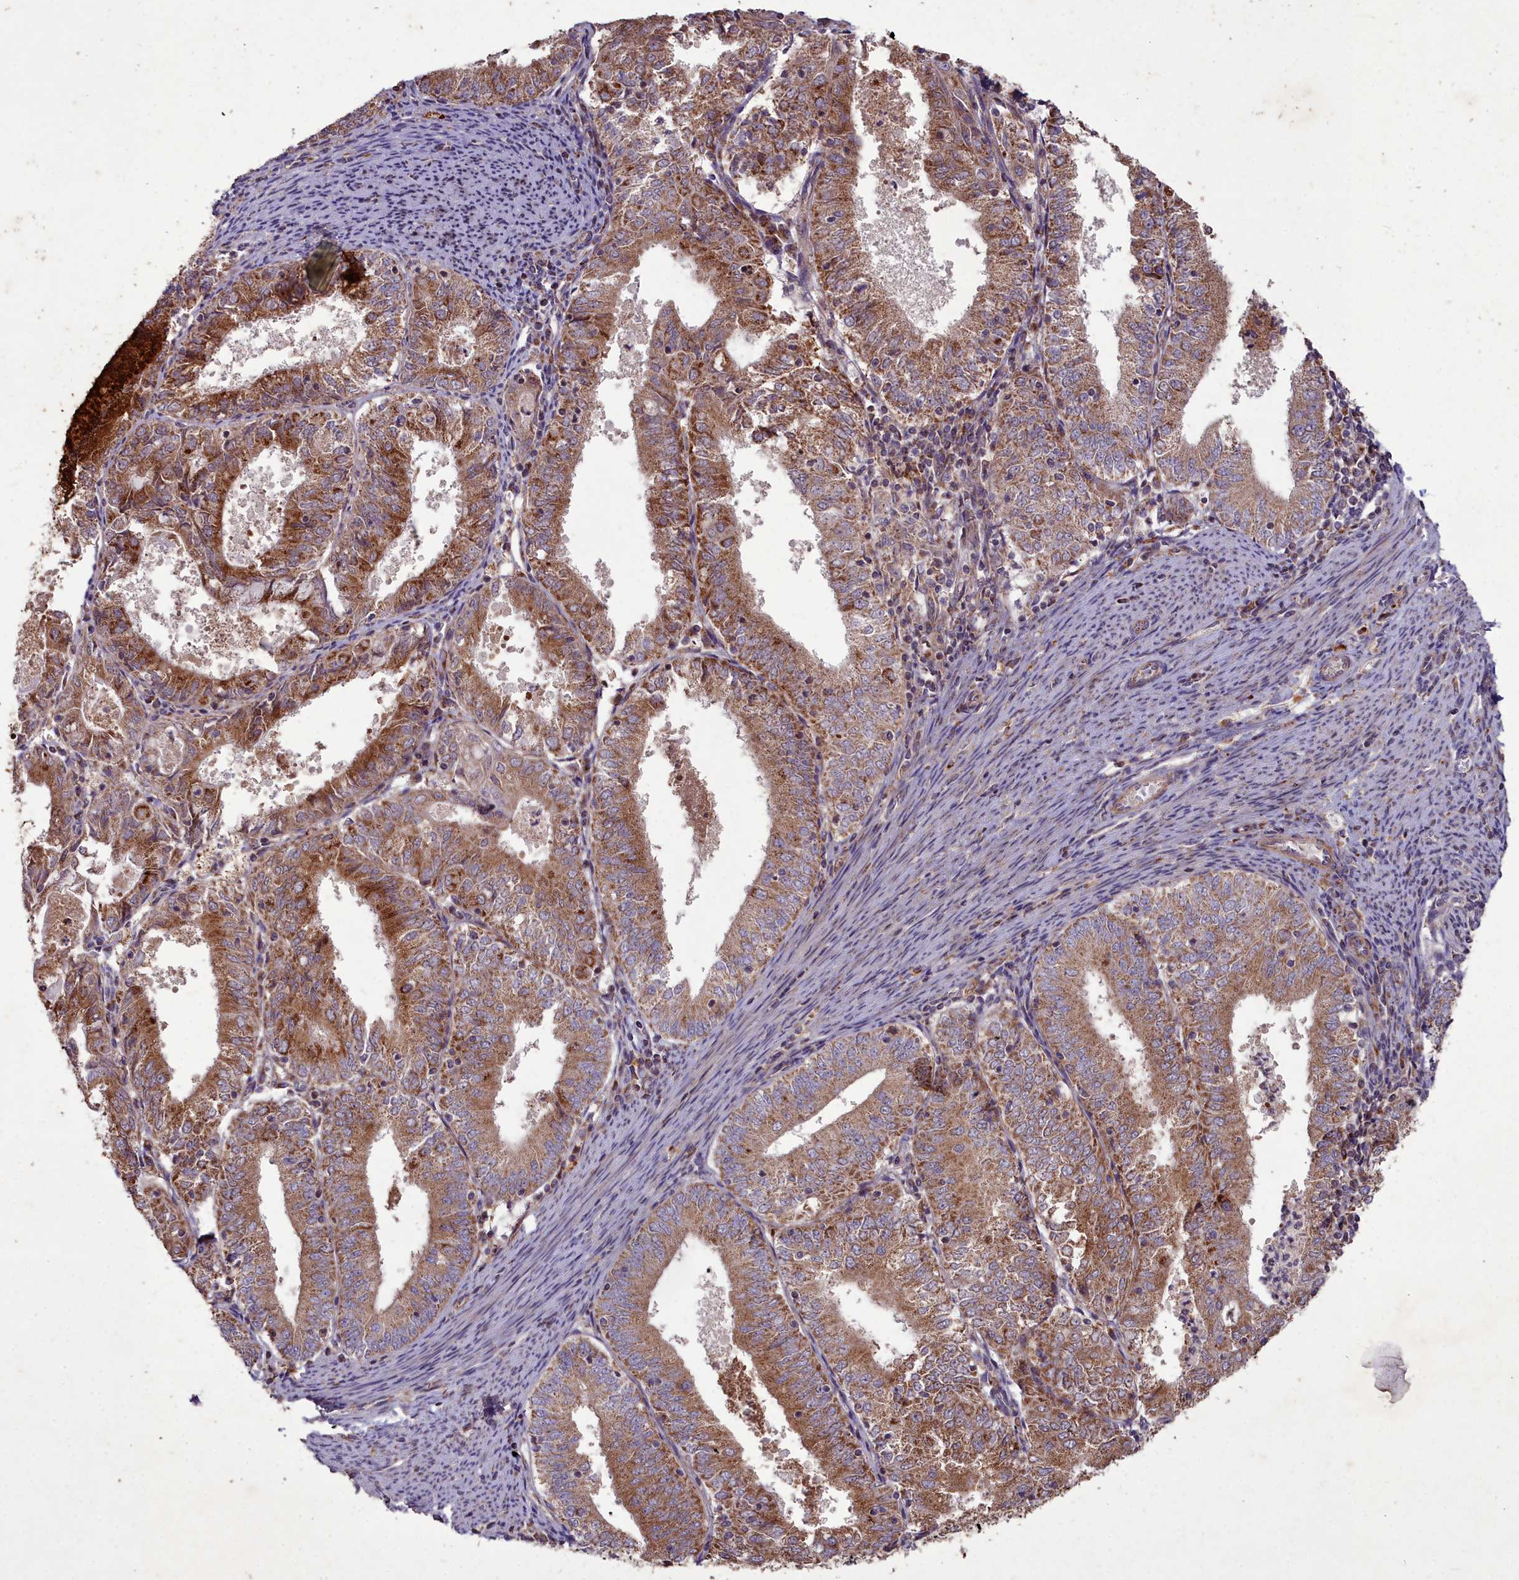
{"staining": {"intensity": "moderate", "quantity": ">75%", "location": "cytoplasmic/membranous"}, "tissue": "endometrial cancer", "cell_type": "Tumor cells", "image_type": "cancer", "snomed": [{"axis": "morphology", "description": "Adenocarcinoma, NOS"}, {"axis": "topography", "description": "Endometrium"}], "caption": "A histopathology image showing moderate cytoplasmic/membranous staining in approximately >75% of tumor cells in endometrial cancer (adenocarcinoma), as visualized by brown immunohistochemical staining.", "gene": "COX11", "patient": {"sex": "female", "age": 57}}